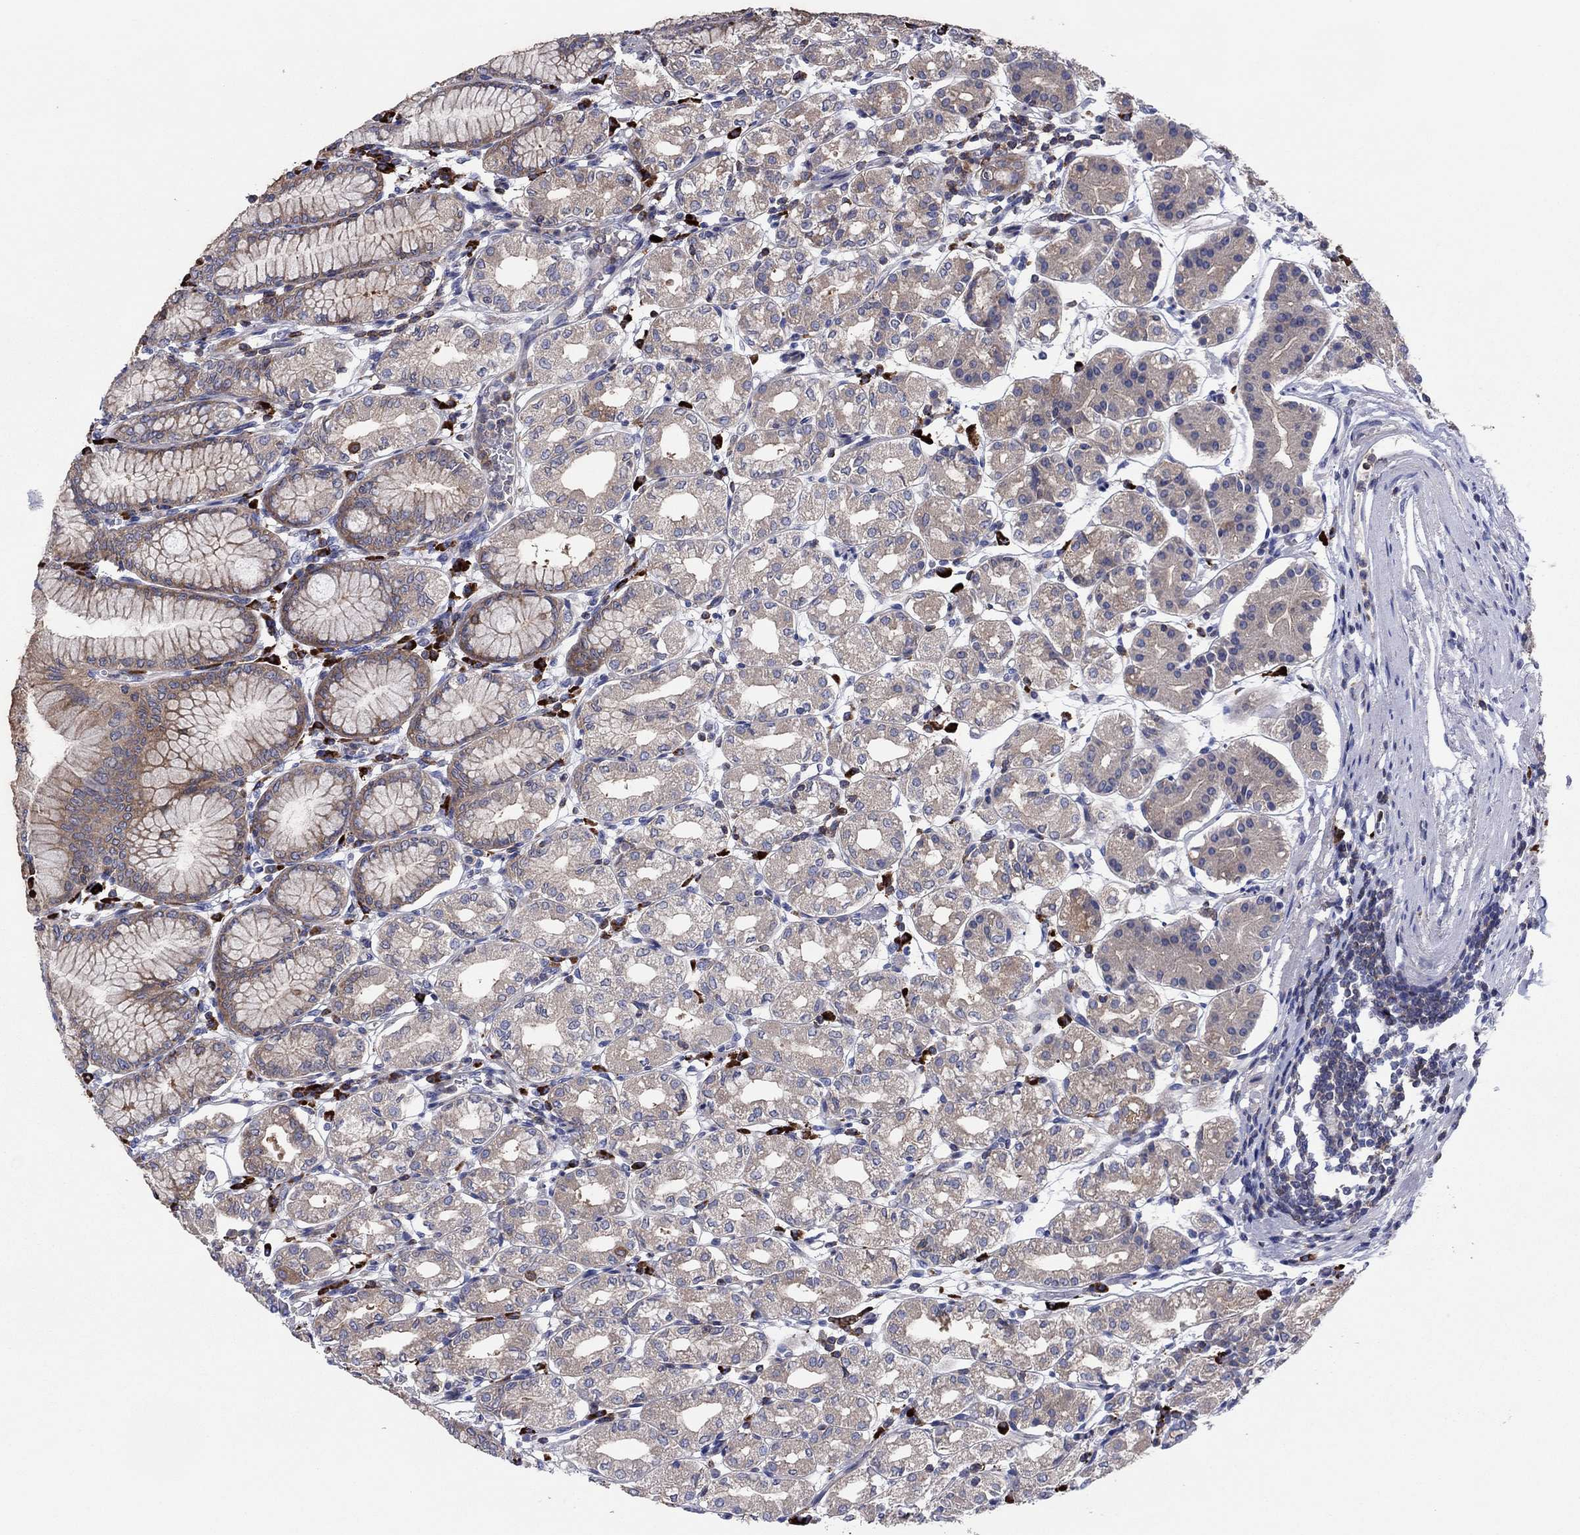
{"staining": {"intensity": "weak", "quantity": "25%-75%", "location": "cytoplasmic/membranous"}, "tissue": "stomach", "cell_type": "Glandular cells", "image_type": "normal", "snomed": [{"axis": "morphology", "description": "Normal tissue, NOS"}, {"axis": "topography", "description": "Skeletal muscle"}, {"axis": "topography", "description": "Stomach"}], "caption": "Immunohistochemistry of unremarkable human stomach displays low levels of weak cytoplasmic/membranous expression in approximately 25%-75% of glandular cells.", "gene": "PVR", "patient": {"sex": "female", "age": 57}}